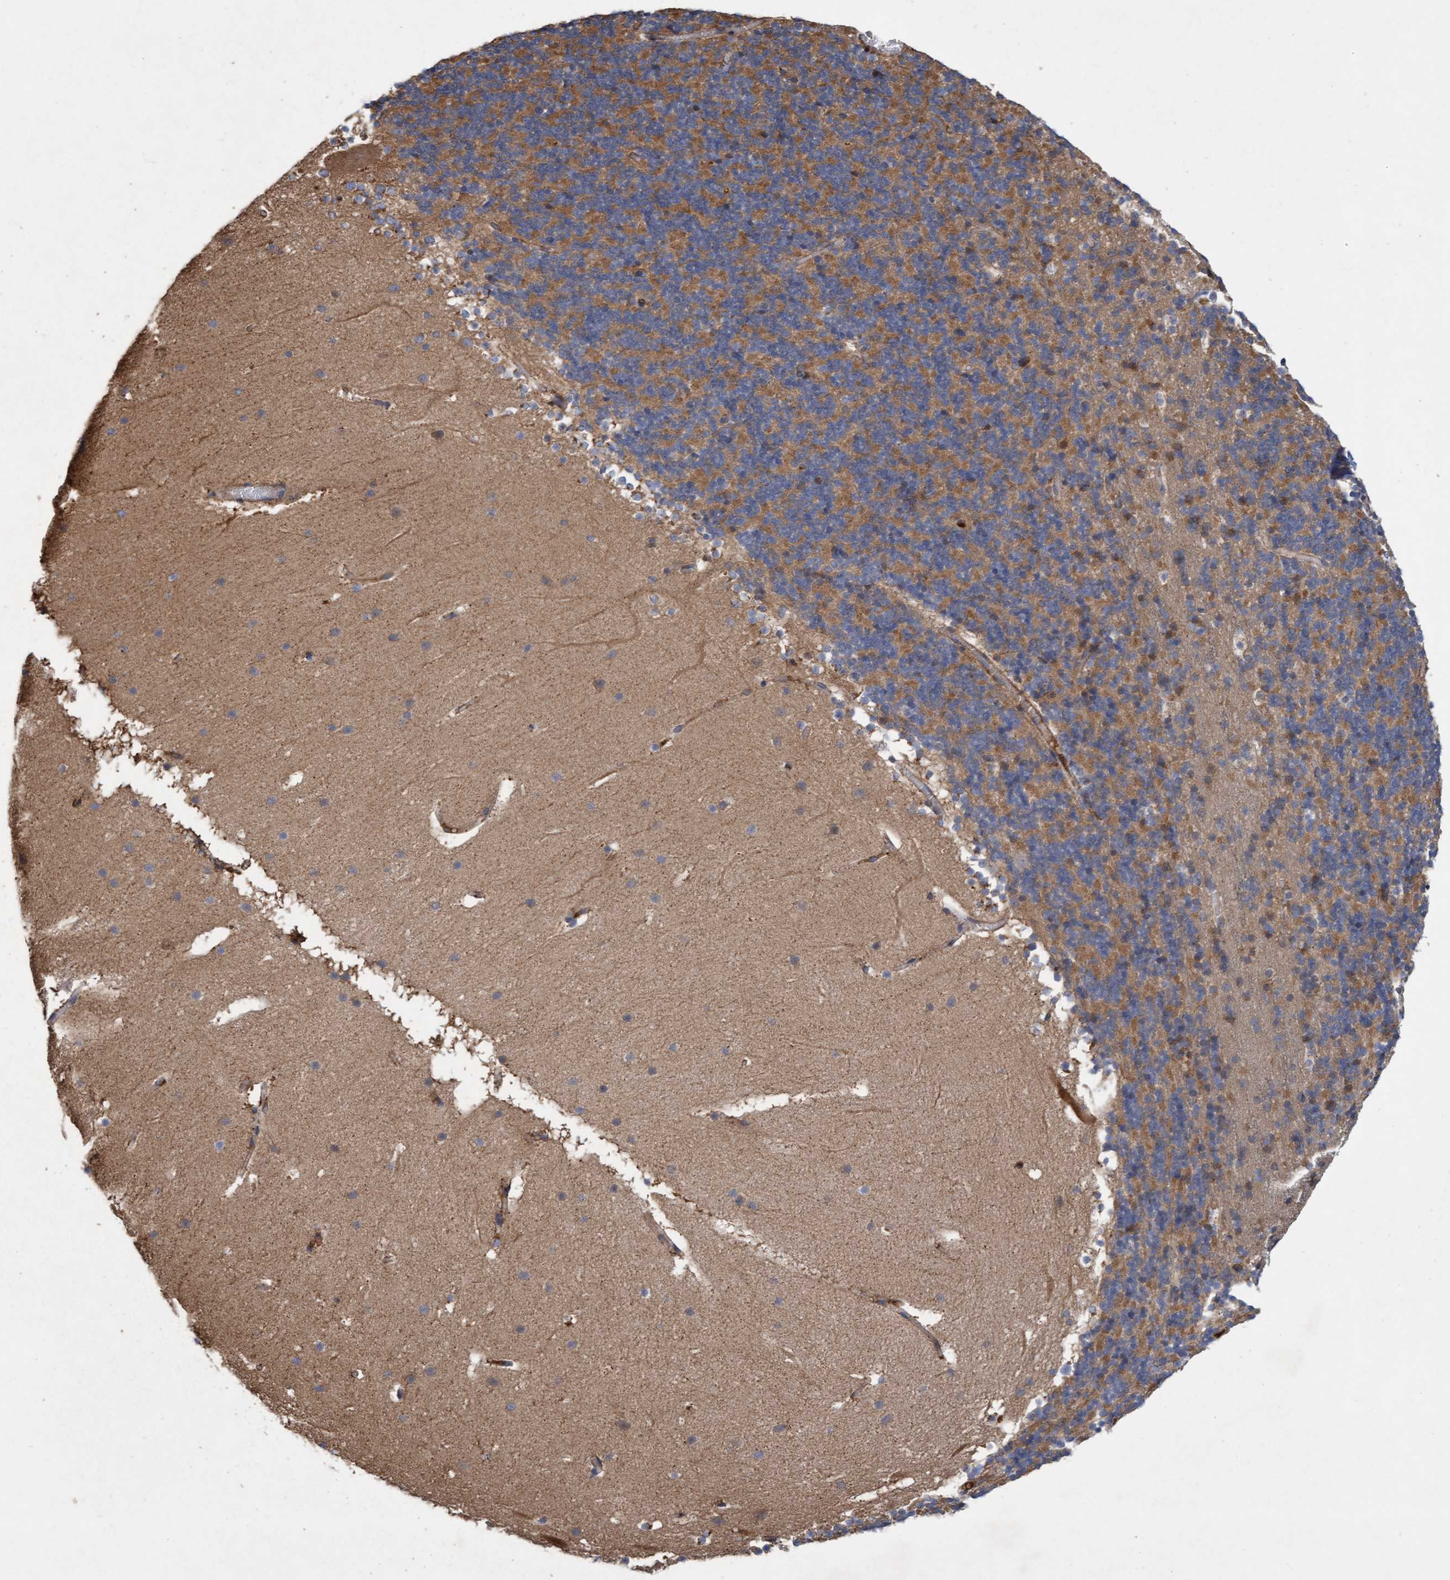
{"staining": {"intensity": "moderate", "quantity": "<25%", "location": "cytoplasmic/membranous"}, "tissue": "cerebellum", "cell_type": "Cells in granular layer", "image_type": "normal", "snomed": [{"axis": "morphology", "description": "Normal tissue, NOS"}, {"axis": "topography", "description": "Cerebellum"}], "caption": "Moderate cytoplasmic/membranous expression for a protein is seen in about <25% of cells in granular layer of unremarkable cerebellum using immunohistochemistry (IHC).", "gene": "DDHD2", "patient": {"sex": "male", "age": 45}}